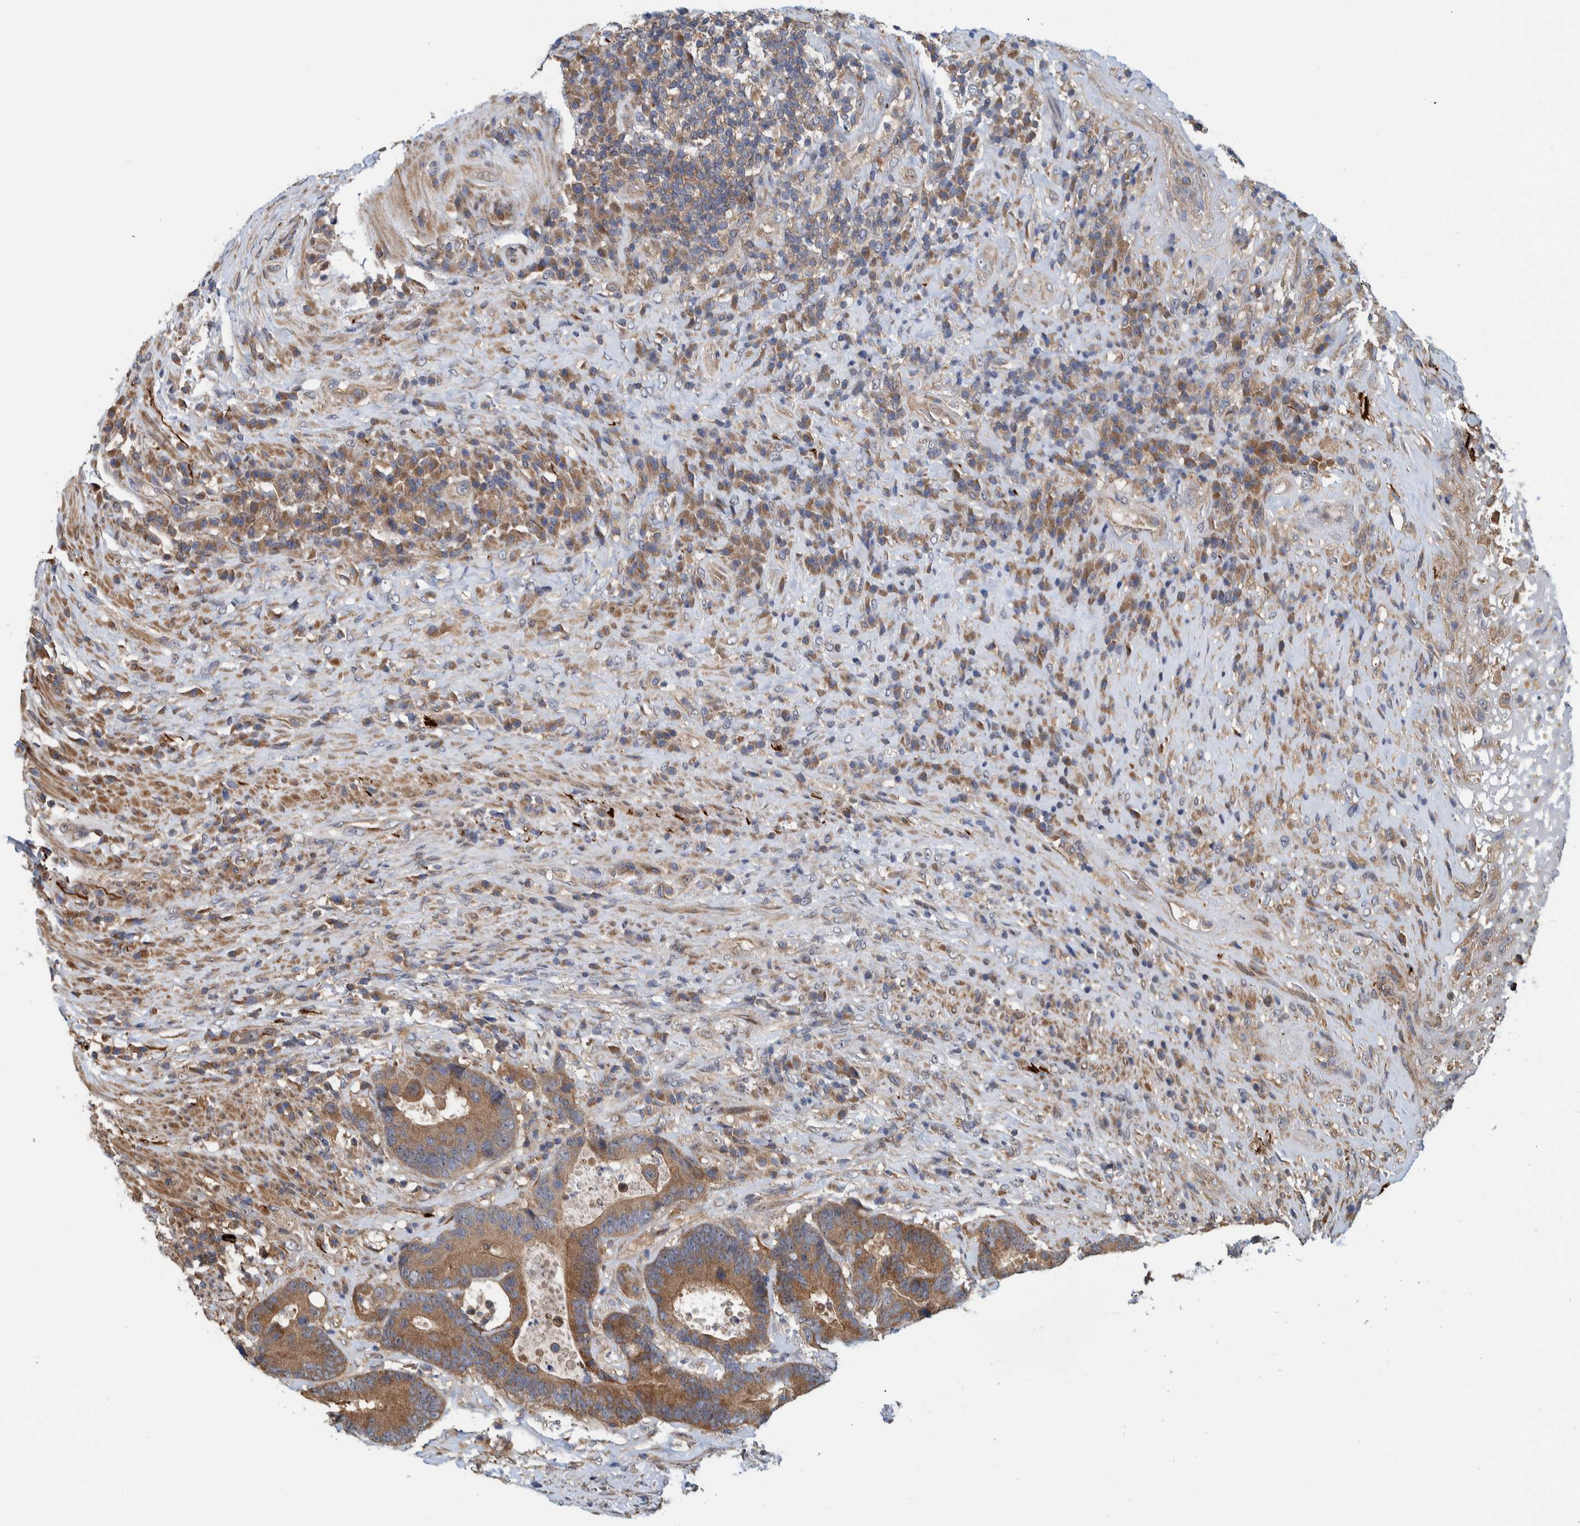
{"staining": {"intensity": "moderate", "quantity": ">75%", "location": "cytoplasmic/membranous"}, "tissue": "colorectal cancer", "cell_type": "Tumor cells", "image_type": "cancer", "snomed": [{"axis": "morphology", "description": "Adenocarcinoma, NOS"}, {"axis": "topography", "description": "Rectum"}], "caption": "Immunohistochemical staining of adenocarcinoma (colorectal) reveals medium levels of moderate cytoplasmic/membranous staining in about >75% of tumor cells. (Stains: DAB in brown, nuclei in blue, Microscopy: brightfield microscopy at high magnification).", "gene": "CCDC57", "patient": {"sex": "female", "age": 89}}